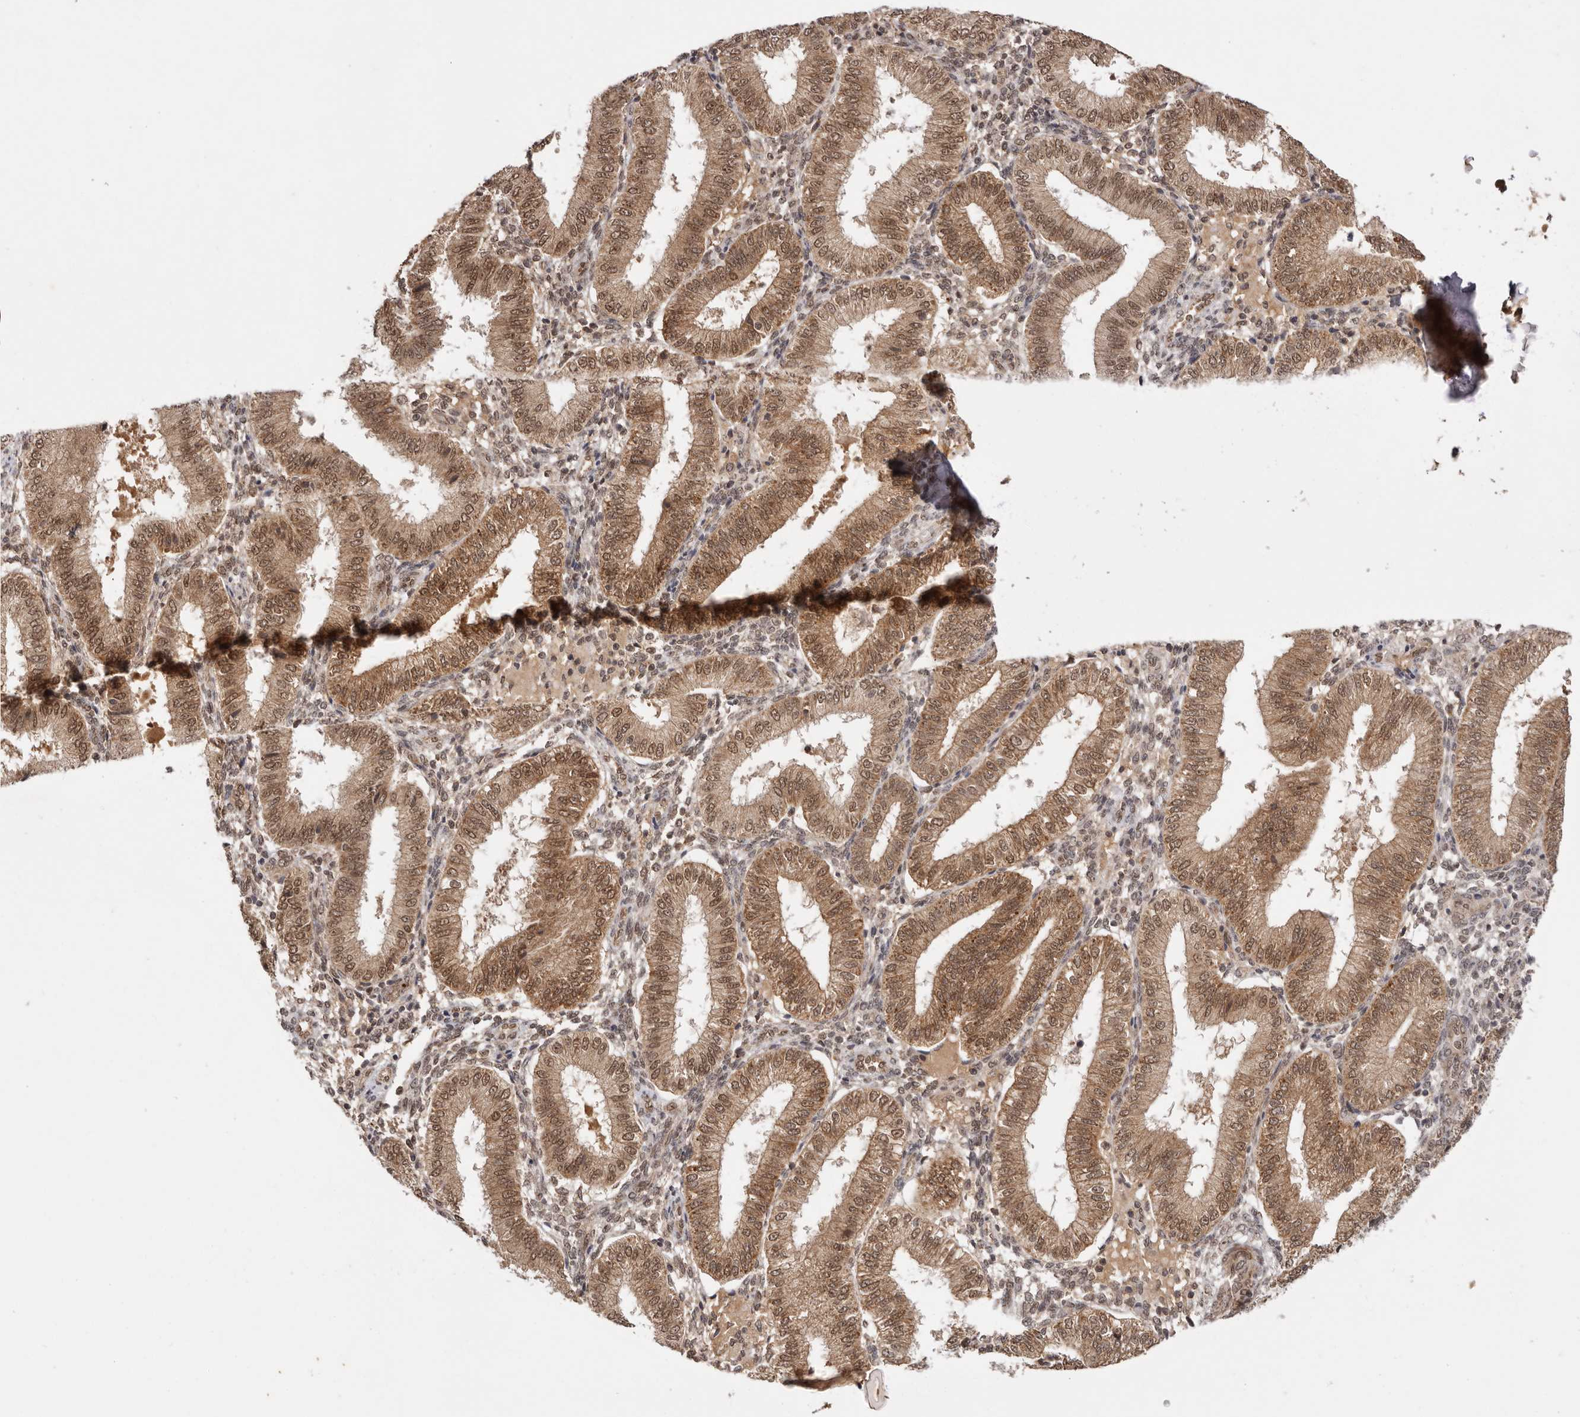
{"staining": {"intensity": "weak", "quantity": "25%-75%", "location": "cytoplasmic/membranous,nuclear"}, "tissue": "endometrium", "cell_type": "Cells in endometrial stroma", "image_type": "normal", "snomed": [{"axis": "morphology", "description": "Normal tissue, NOS"}, {"axis": "topography", "description": "Endometrium"}], "caption": "High-magnification brightfield microscopy of benign endometrium stained with DAB (3,3'-diaminobenzidine) (brown) and counterstained with hematoxylin (blue). cells in endometrial stroma exhibit weak cytoplasmic/membranous,nuclear positivity is seen in about25%-75% of cells.", "gene": "TARS2", "patient": {"sex": "female", "age": 39}}